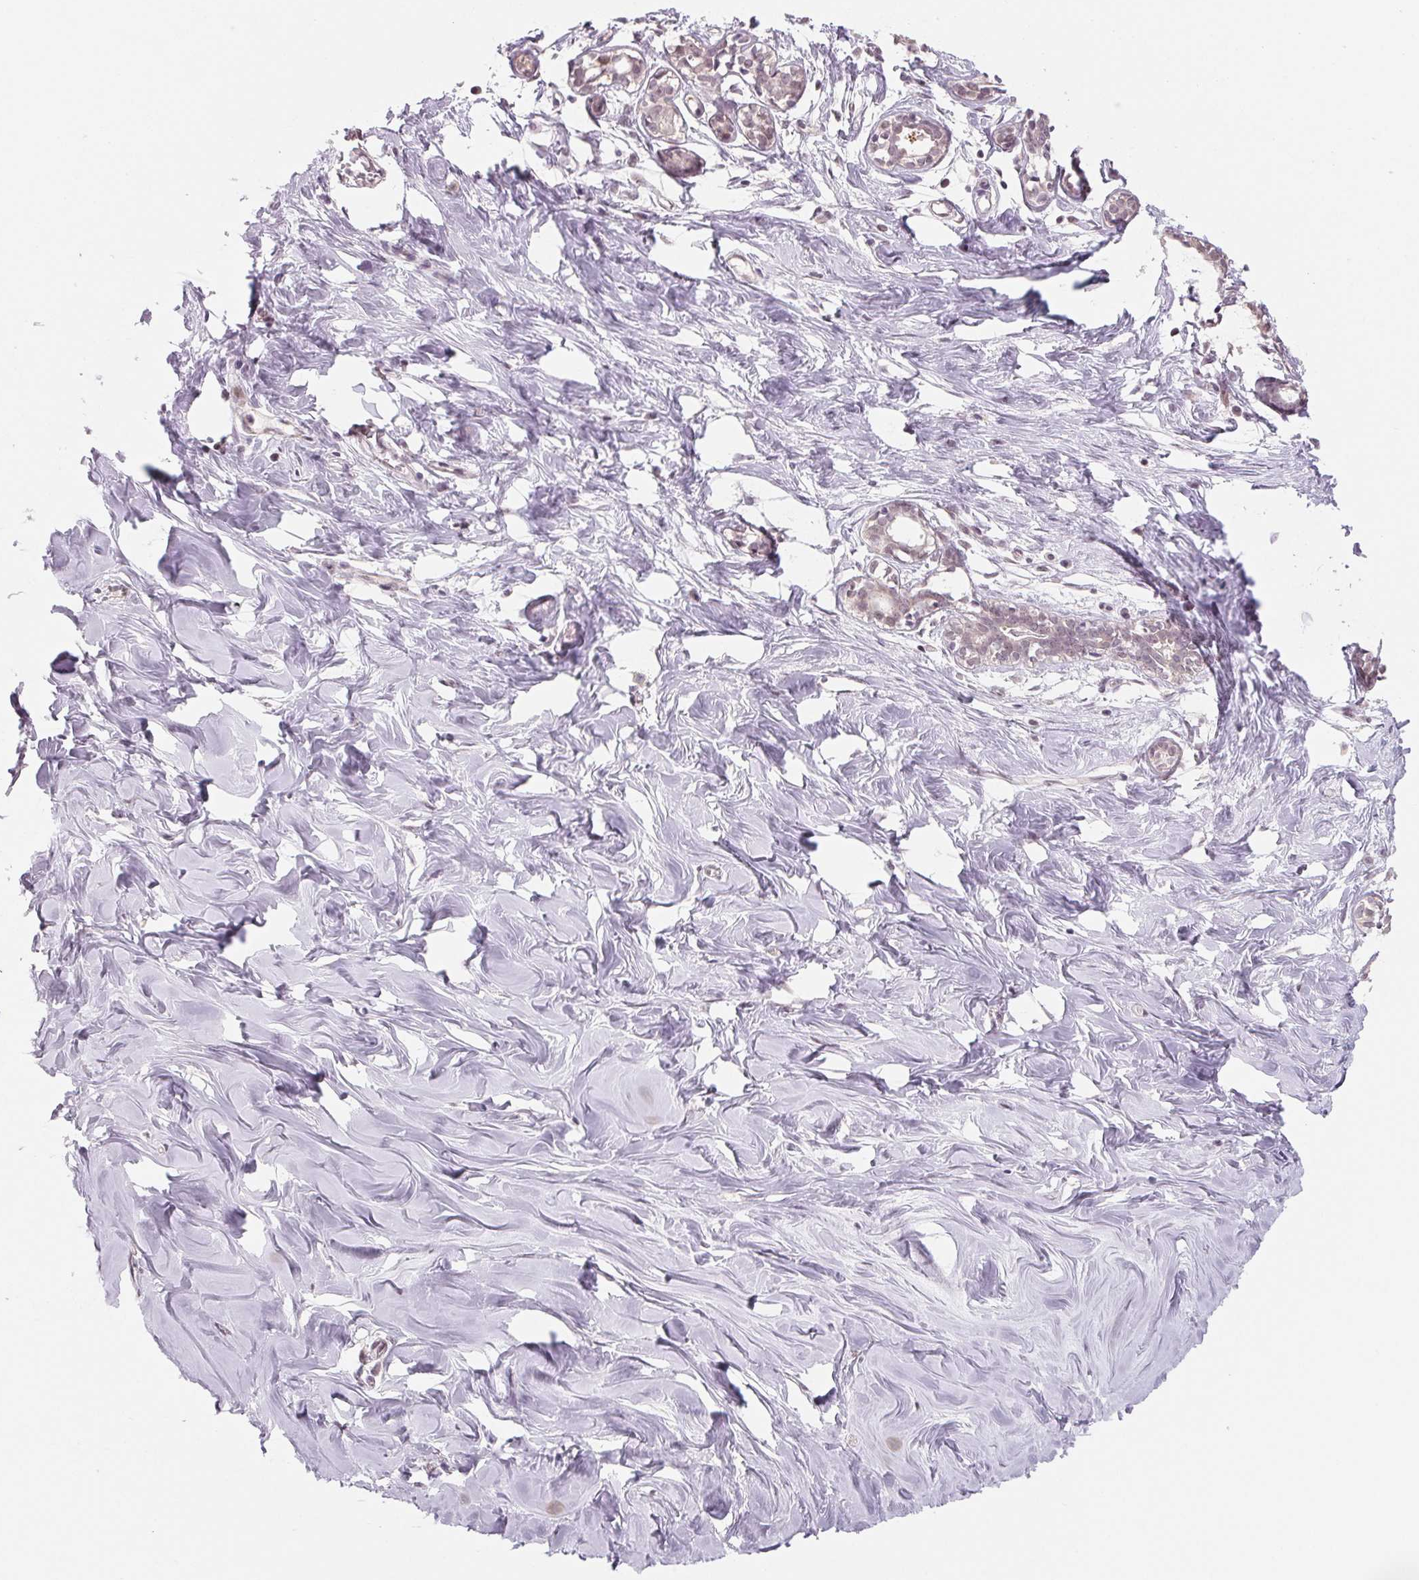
{"staining": {"intensity": "moderate", "quantity": "<25%", "location": "nuclear"}, "tissue": "breast", "cell_type": "Adipocytes", "image_type": "normal", "snomed": [{"axis": "morphology", "description": "Normal tissue, NOS"}, {"axis": "topography", "description": "Breast"}], "caption": "Adipocytes display low levels of moderate nuclear staining in about <25% of cells in unremarkable human breast.", "gene": "DNAJB6", "patient": {"sex": "female", "age": 27}}